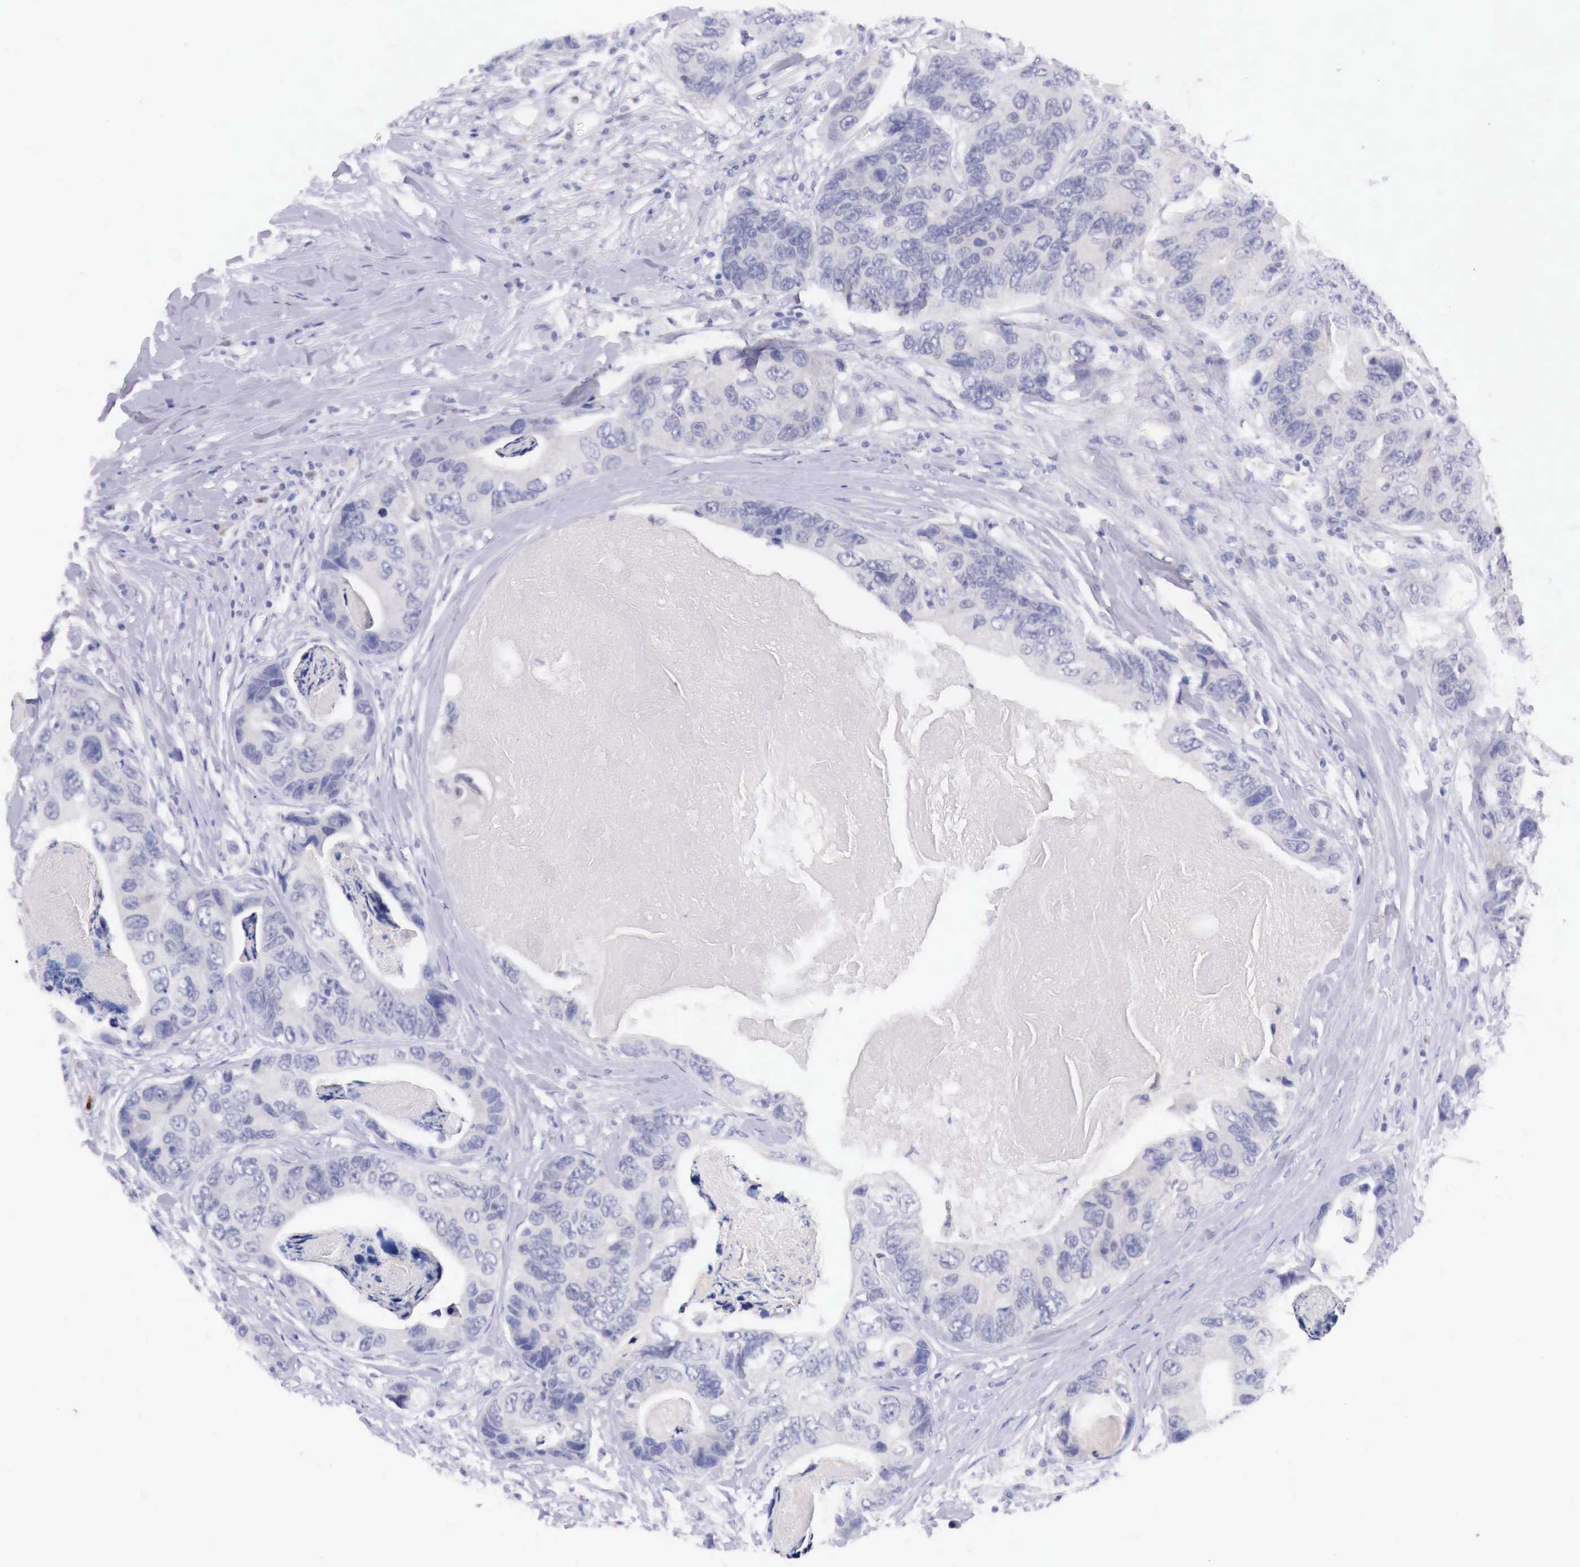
{"staining": {"intensity": "negative", "quantity": "none", "location": "none"}, "tissue": "colorectal cancer", "cell_type": "Tumor cells", "image_type": "cancer", "snomed": [{"axis": "morphology", "description": "Adenocarcinoma, NOS"}, {"axis": "topography", "description": "Colon"}], "caption": "Tumor cells show no significant expression in colorectal cancer.", "gene": "BCL6", "patient": {"sex": "female", "age": 86}}